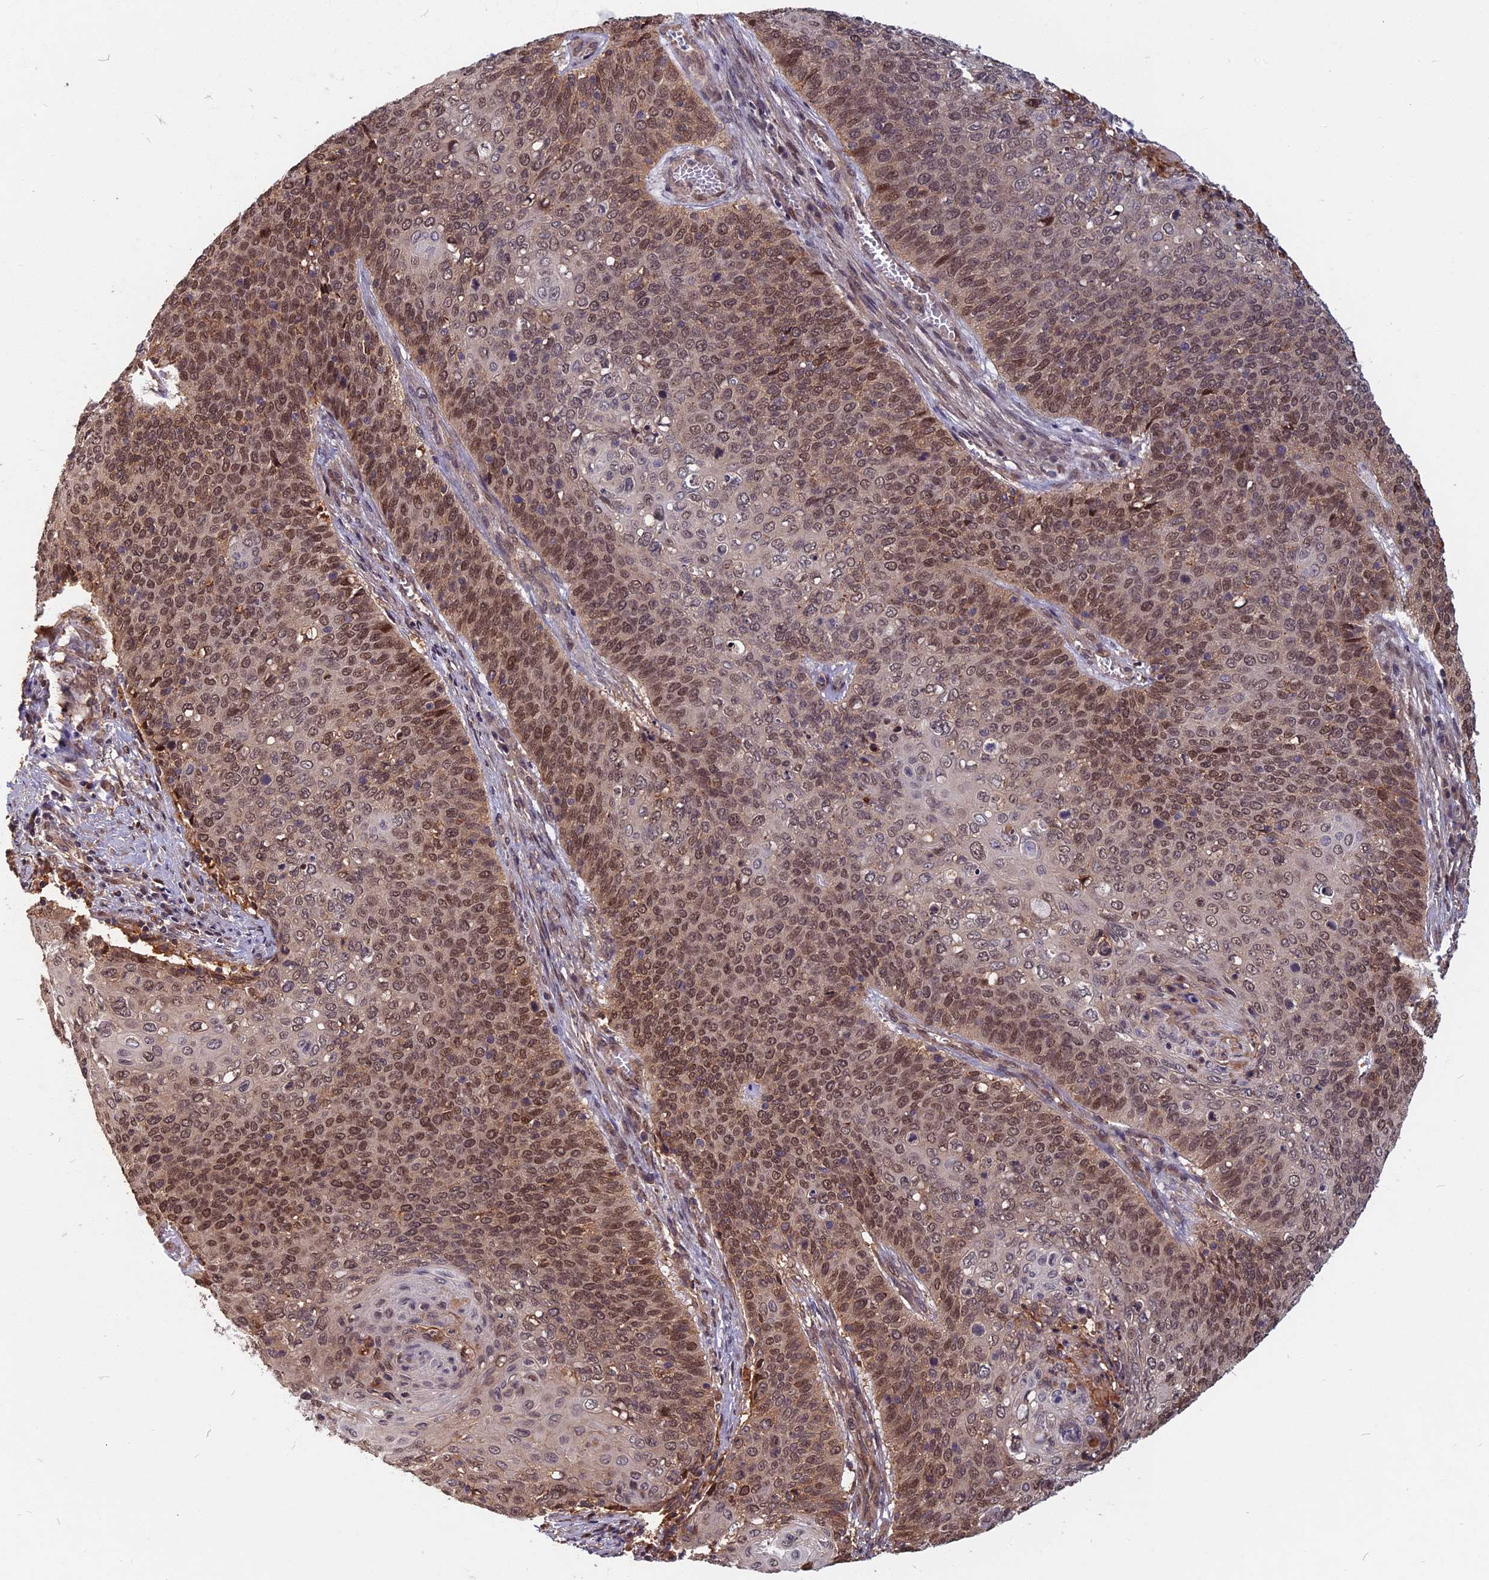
{"staining": {"intensity": "moderate", "quantity": ">75%", "location": "nuclear"}, "tissue": "cervical cancer", "cell_type": "Tumor cells", "image_type": "cancer", "snomed": [{"axis": "morphology", "description": "Squamous cell carcinoma, NOS"}, {"axis": "topography", "description": "Cervix"}], "caption": "Squamous cell carcinoma (cervical) stained with a brown dye shows moderate nuclear positive expression in about >75% of tumor cells.", "gene": "SPG11", "patient": {"sex": "female", "age": 39}}